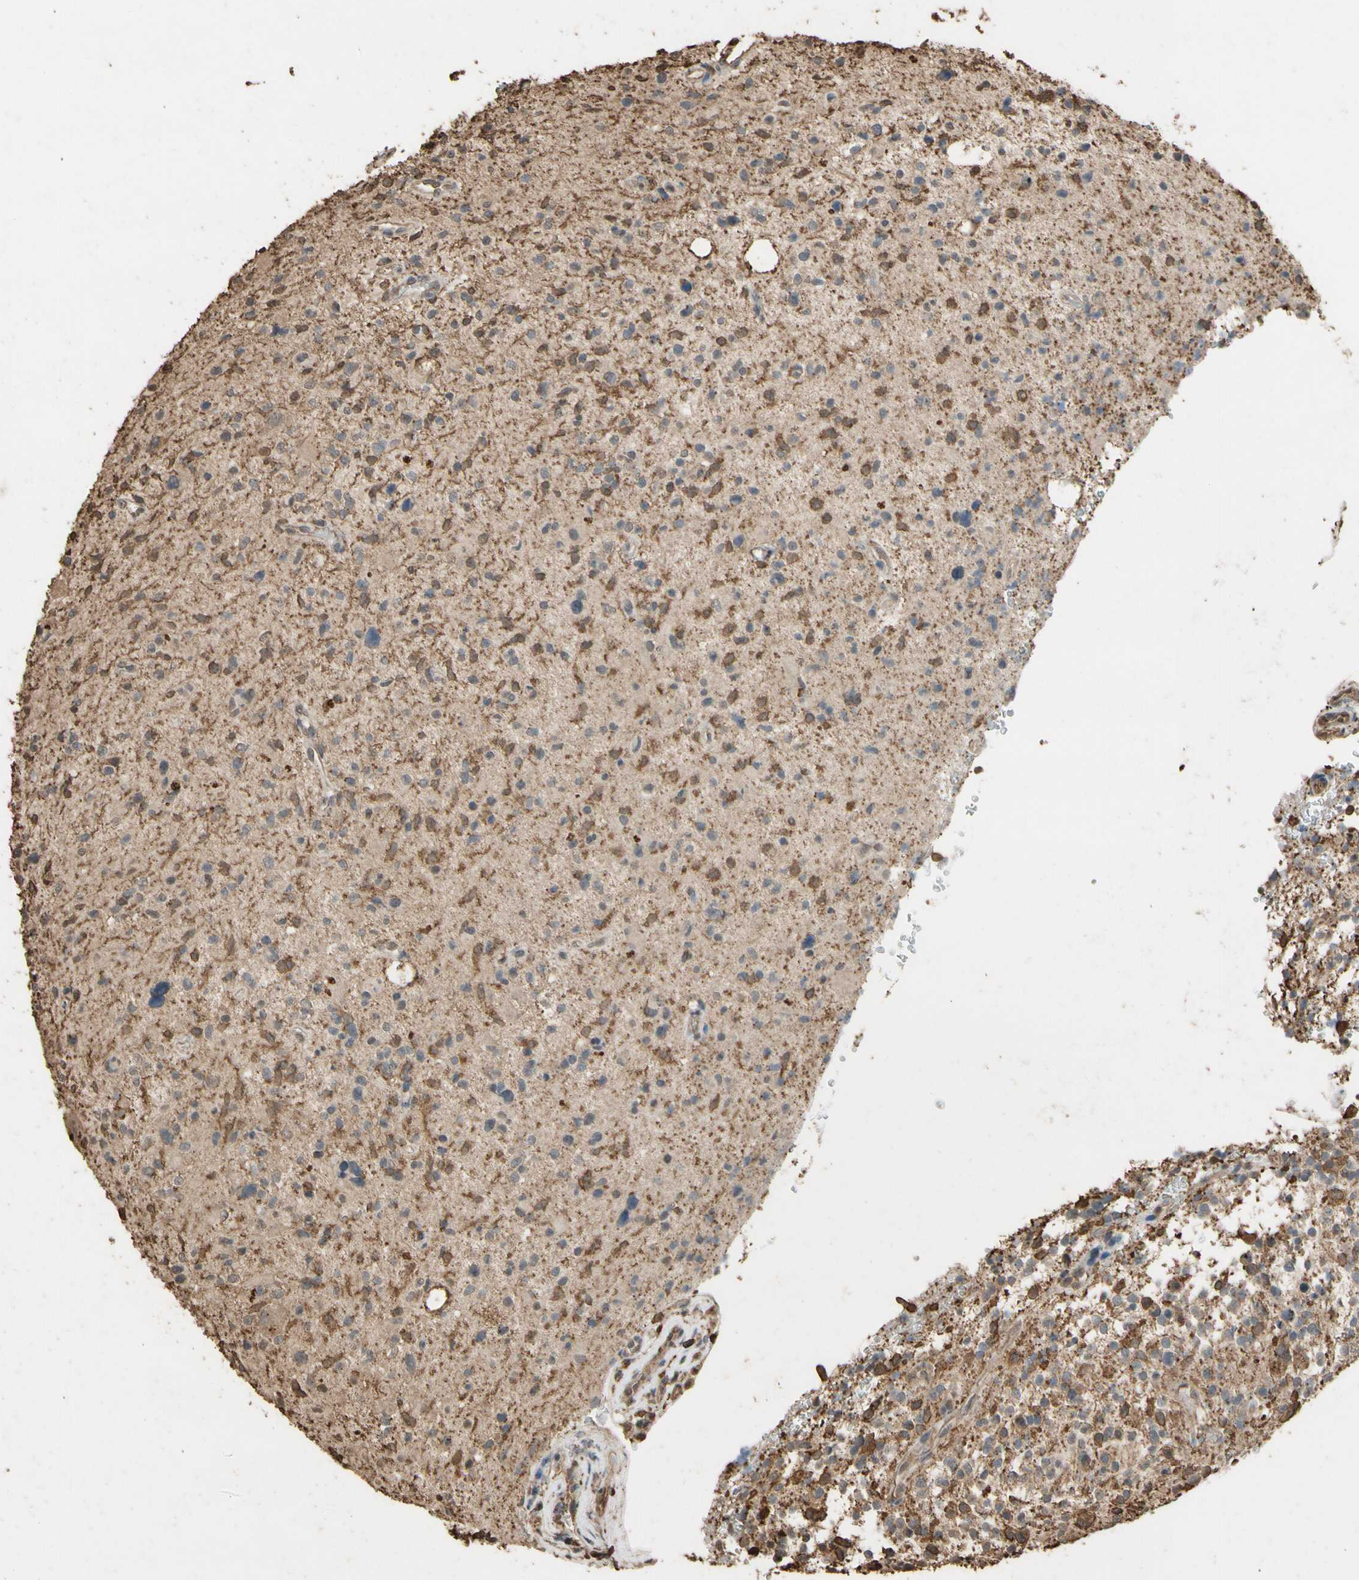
{"staining": {"intensity": "weak", "quantity": "25%-75%", "location": "cytoplasmic/membranous"}, "tissue": "glioma", "cell_type": "Tumor cells", "image_type": "cancer", "snomed": [{"axis": "morphology", "description": "Glioma, malignant, High grade"}, {"axis": "topography", "description": "Brain"}], "caption": "An immunohistochemistry photomicrograph of tumor tissue is shown. Protein staining in brown labels weak cytoplasmic/membranous positivity in high-grade glioma (malignant) within tumor cells.", "gene": "TNFSF13B", "patient": {"sex": "male", "age": 48}}